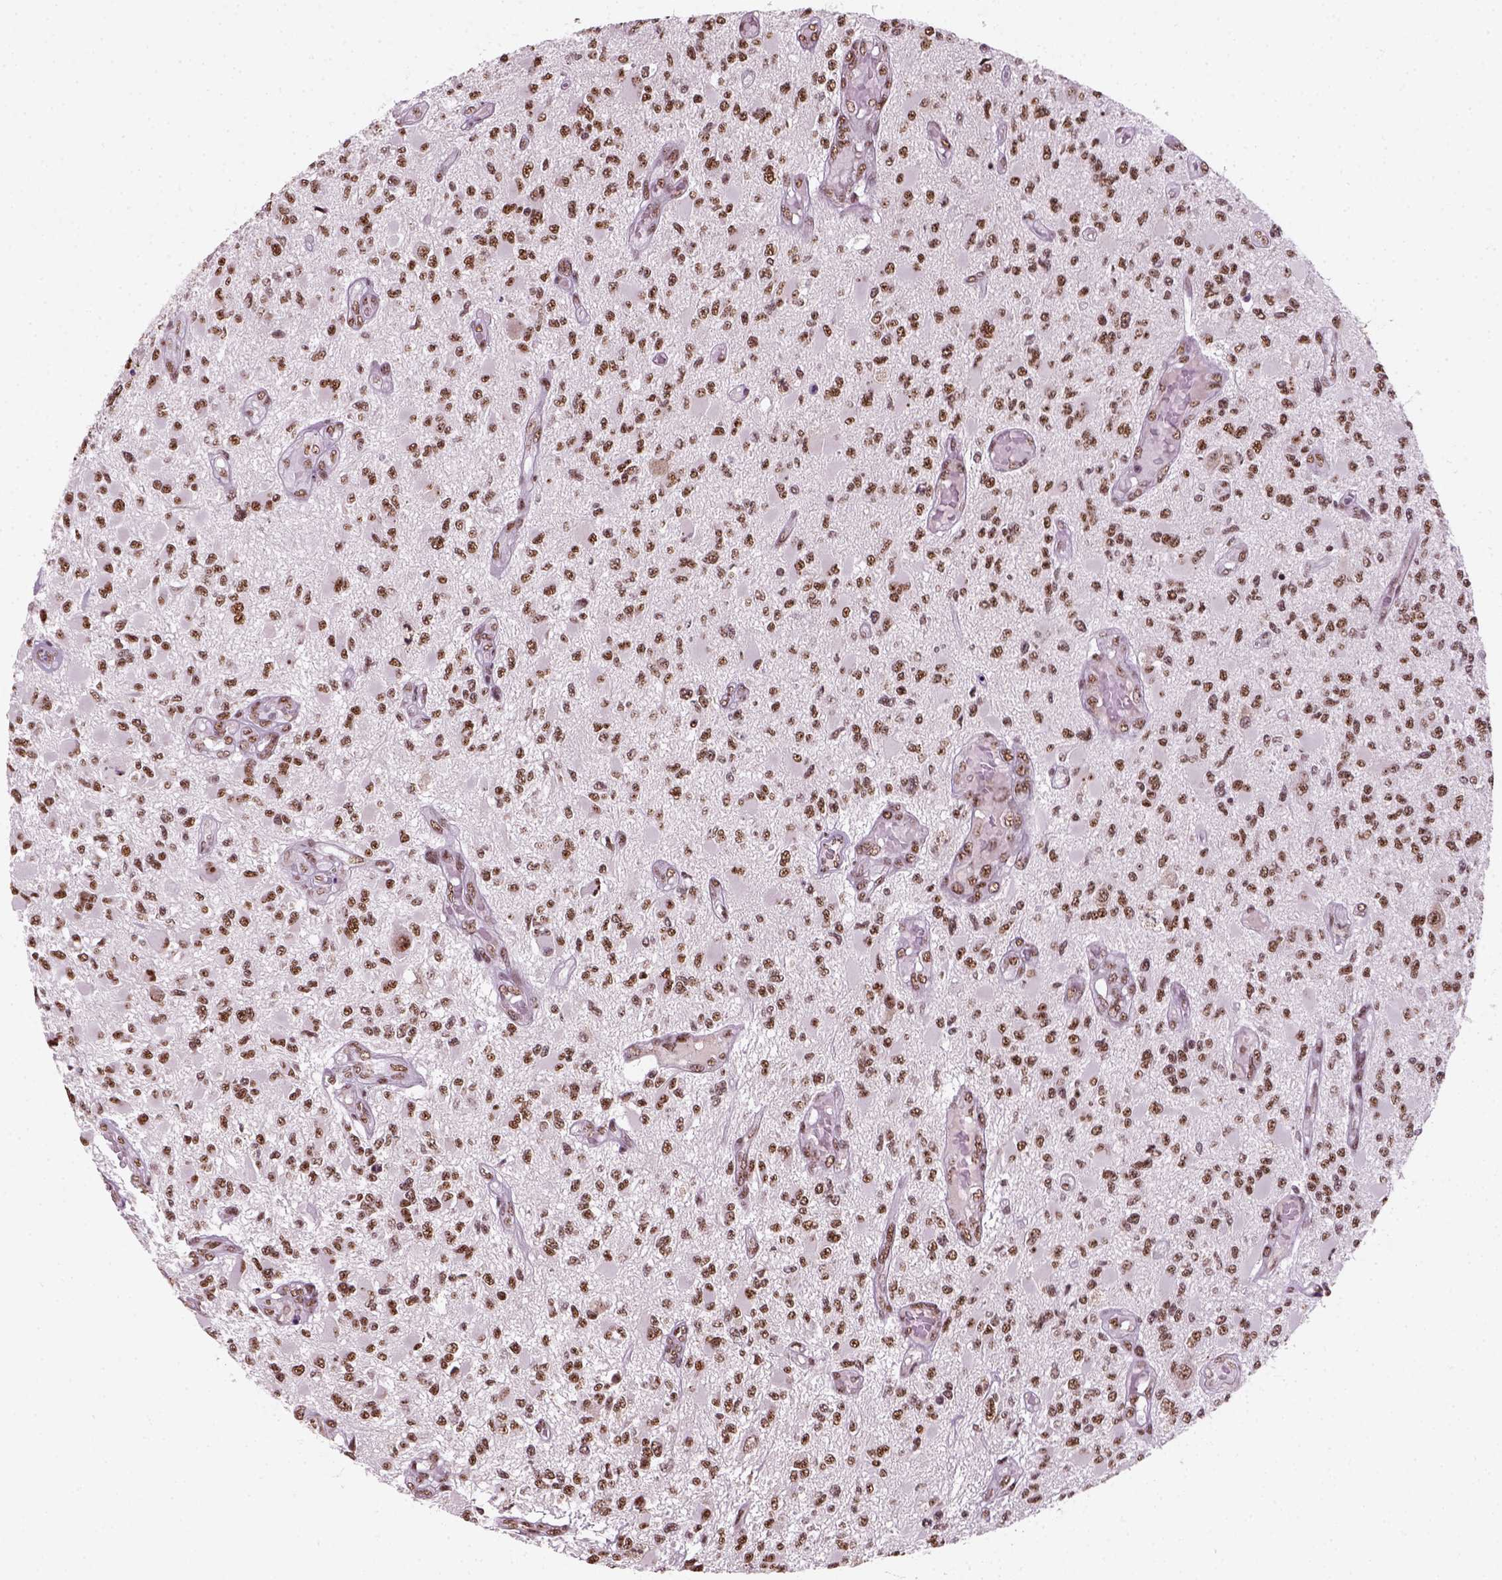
{"staining": {"intensity": "moderate", "quantity": ">75%", "location": "nuclear"}, "tissue": "glioma", "cell_type": "Tumor cells", "image_type": "cancer", "snomed": [{"axis": "morphology", "description": "Glioma, malignant, High grade"}, {"axis": "topography", "description": "Brain"}], "caption": "Immunohistochemistry photomicrograph of human malignant high-grade glioma stained for a protein (brown), which exhibits medium levels of moderate nuclear positivity in approximately >75% of tumor cells.", "gene": "GTF2F1", "patient": {"sex": "female", "age": 63}}